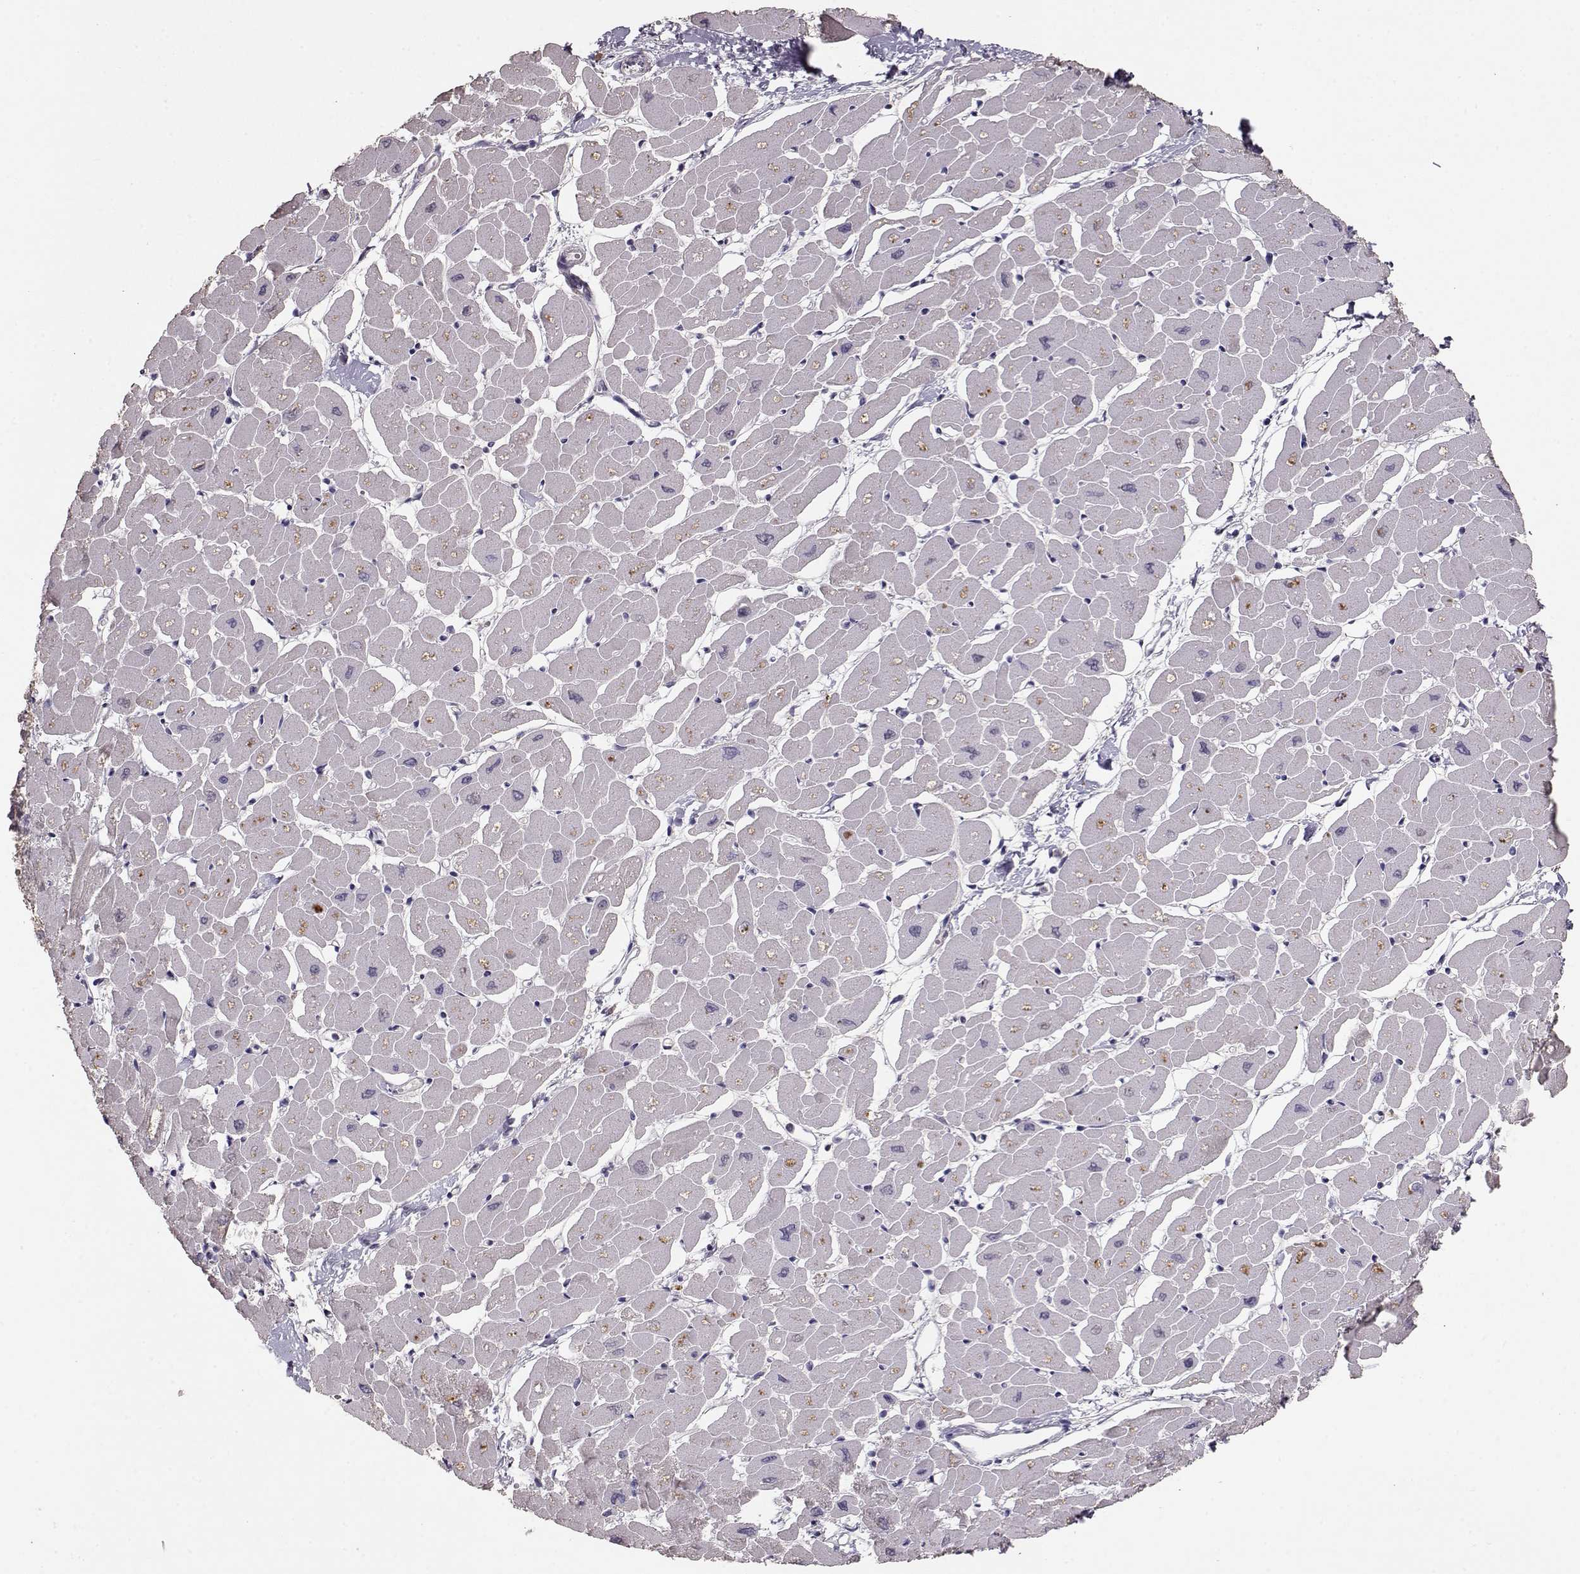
{"staining": {"intensity": "negative", "quantity": "none", "location": "none"}, "tissue": "heart muscle", "cell_type": "Cardiomyocytes", "image_type": "normal", "snomed": [{"axis": "morphology", "description": "Normal tissue, NOS"}, {"axis": "topography", "description": "Heart"}], "caption": "This is a photomicrograph of immunohistochemistry (IHC) staining of unremarkable heart muscle, which shows no staining in cardiomyocytes. (Immunohistochemistry, brightfield microscopy, high magnification).", "gene": "PMCH", "patient": {"sex": "male", "age": 57}}